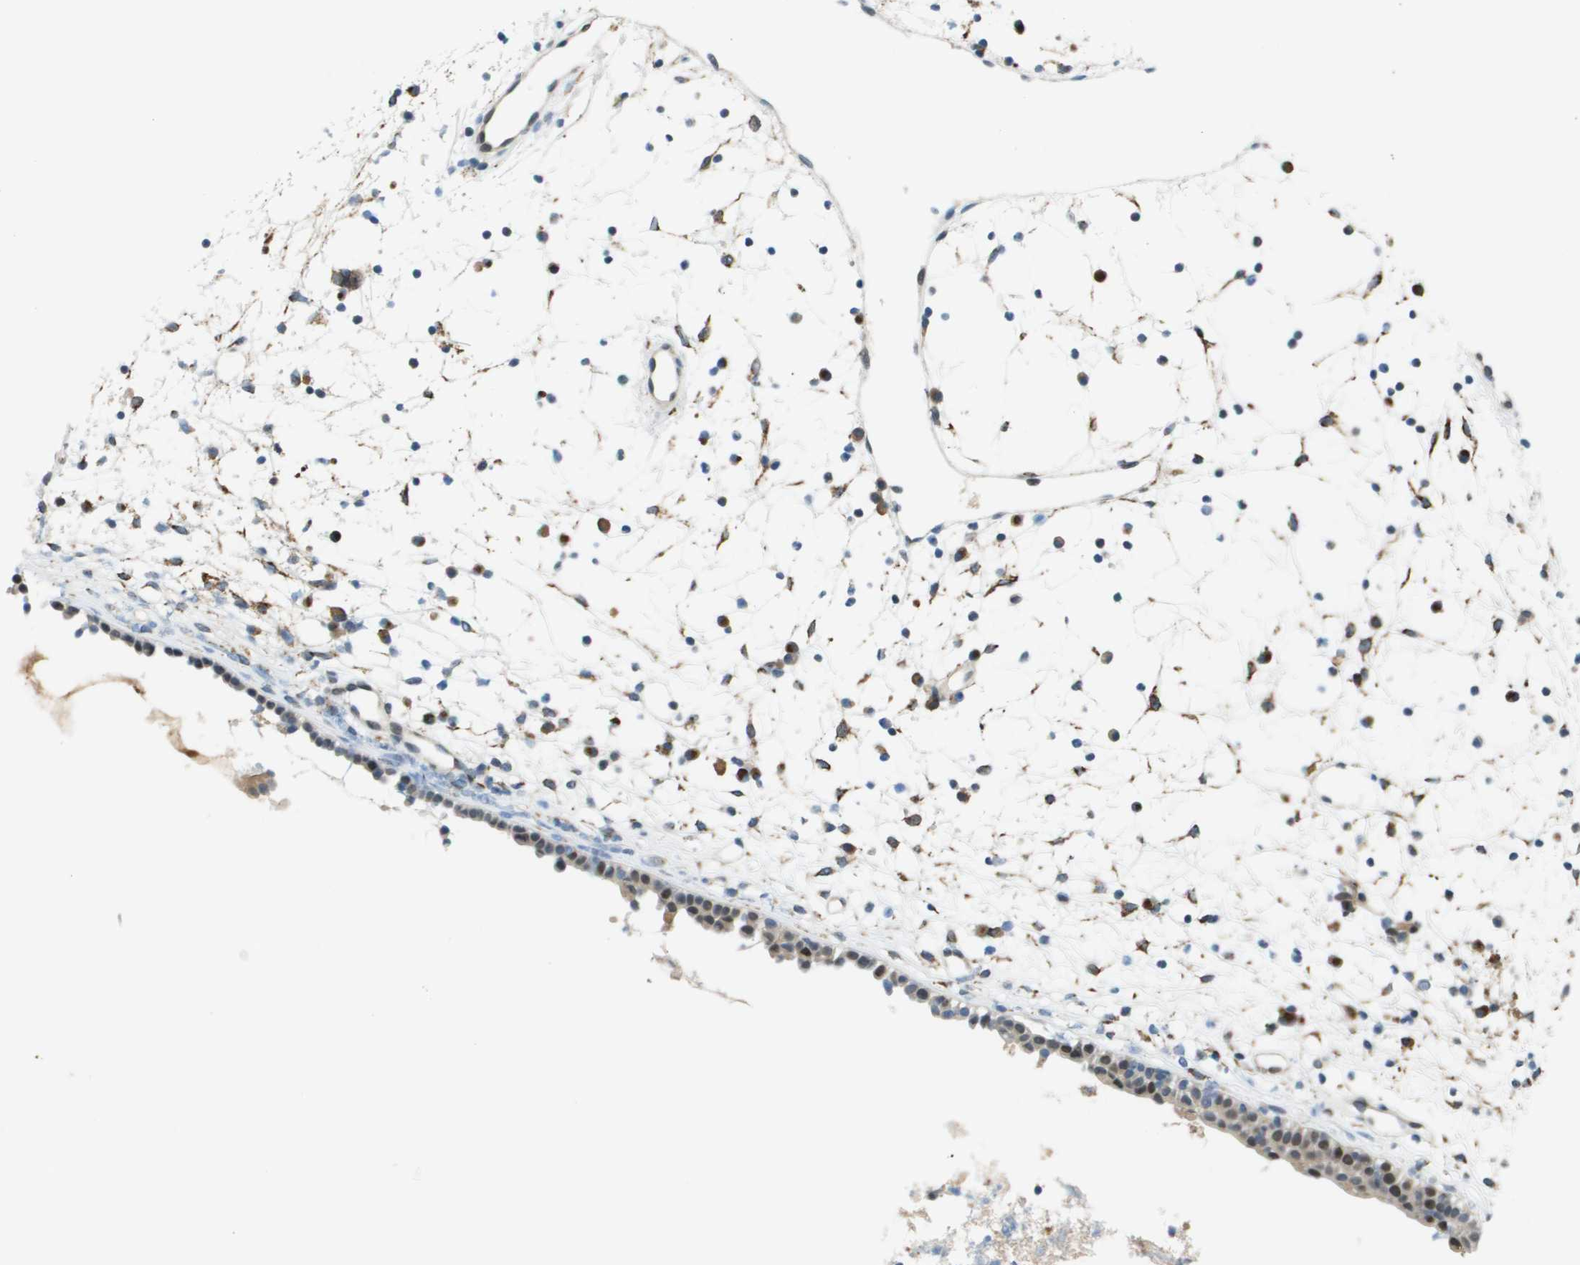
{"staining": {"intensity": "moderate", "quantity": ">75%", "location": "cytoplasmic/membranous,nuclear"}, "tissue": "nasopharynx", "cell_type": "Respiratory epithelial cells", "image_type": "normal", "snomed": [{"axis": "morphology", "description": "Normal tissue, NOS"}, {"axis": "topography", "description": "Nasopharynx"}], "caption": "Immunohistochemical staining of normal human nasopharynx demonstrates >75% levels of moderate cytoplasmic/membranous,nuclear protein staining in about >75% of respiratory epithelial cells. The staining is performed using DAB brown chromogen to label protein expression. The nuclei are counter-stained blue using hematoxylin.", "gene": "CACNB4", "patient": {"sex": "male", "age": 21}}